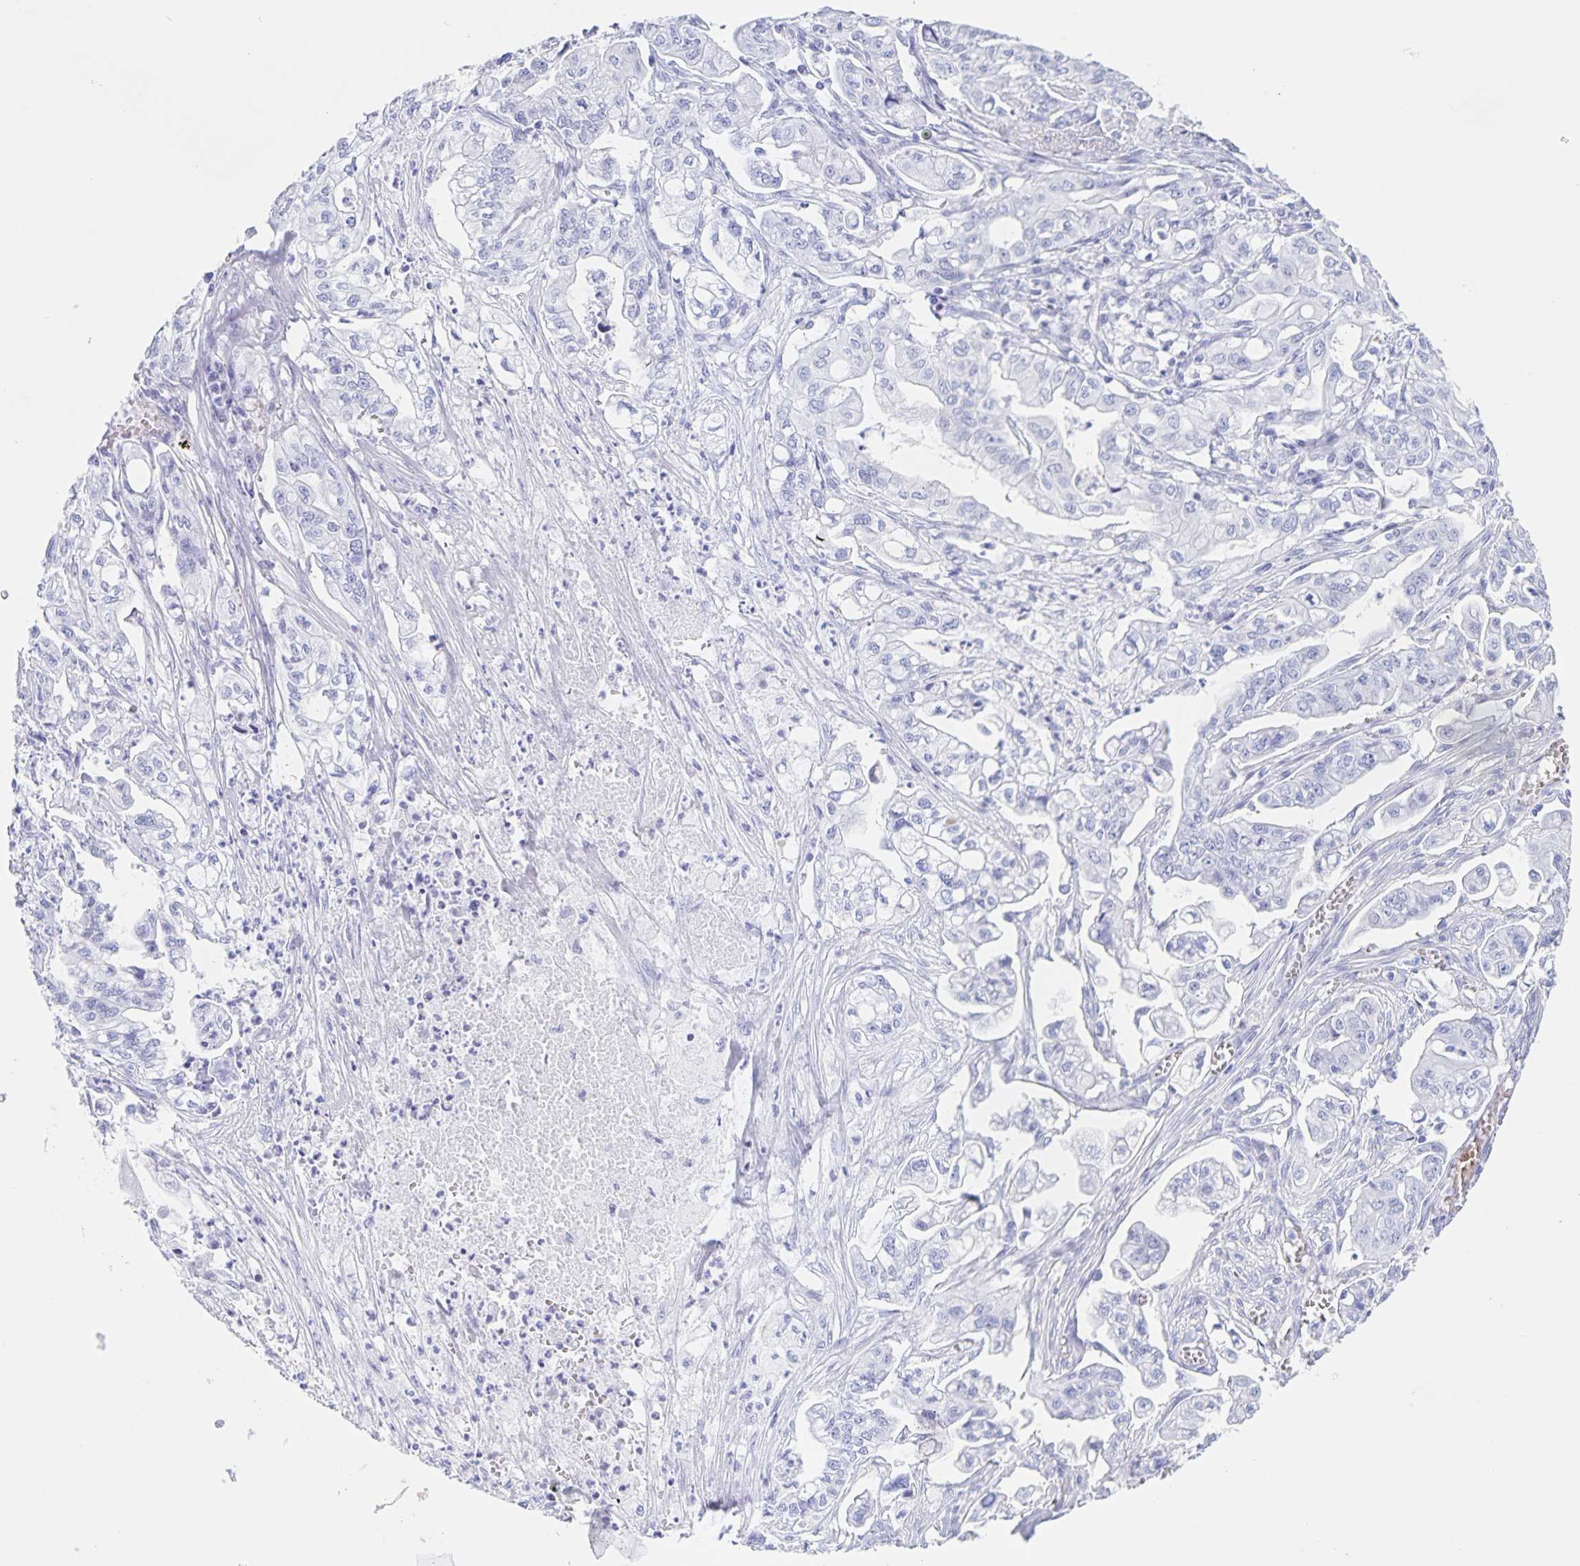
{"staining": {"intensity": "negative", "quantity": "none", "location": "none"}, "tissue": "pancreatic cancer", "cell_type": "Tumor cells", "image_type": "cancer", "snomed": [{"axis": "morphology", "description": "Adenocarcinoma, NOS"}, {"axis": "topography", "description": "Pancreas"}], "caption": "Micrograph shows no significant protein staining in tumor cells of adenocarcinoma (pancreatic).", "gene": "C12orf56", "patient": {"sex": "male", "age": 68}}